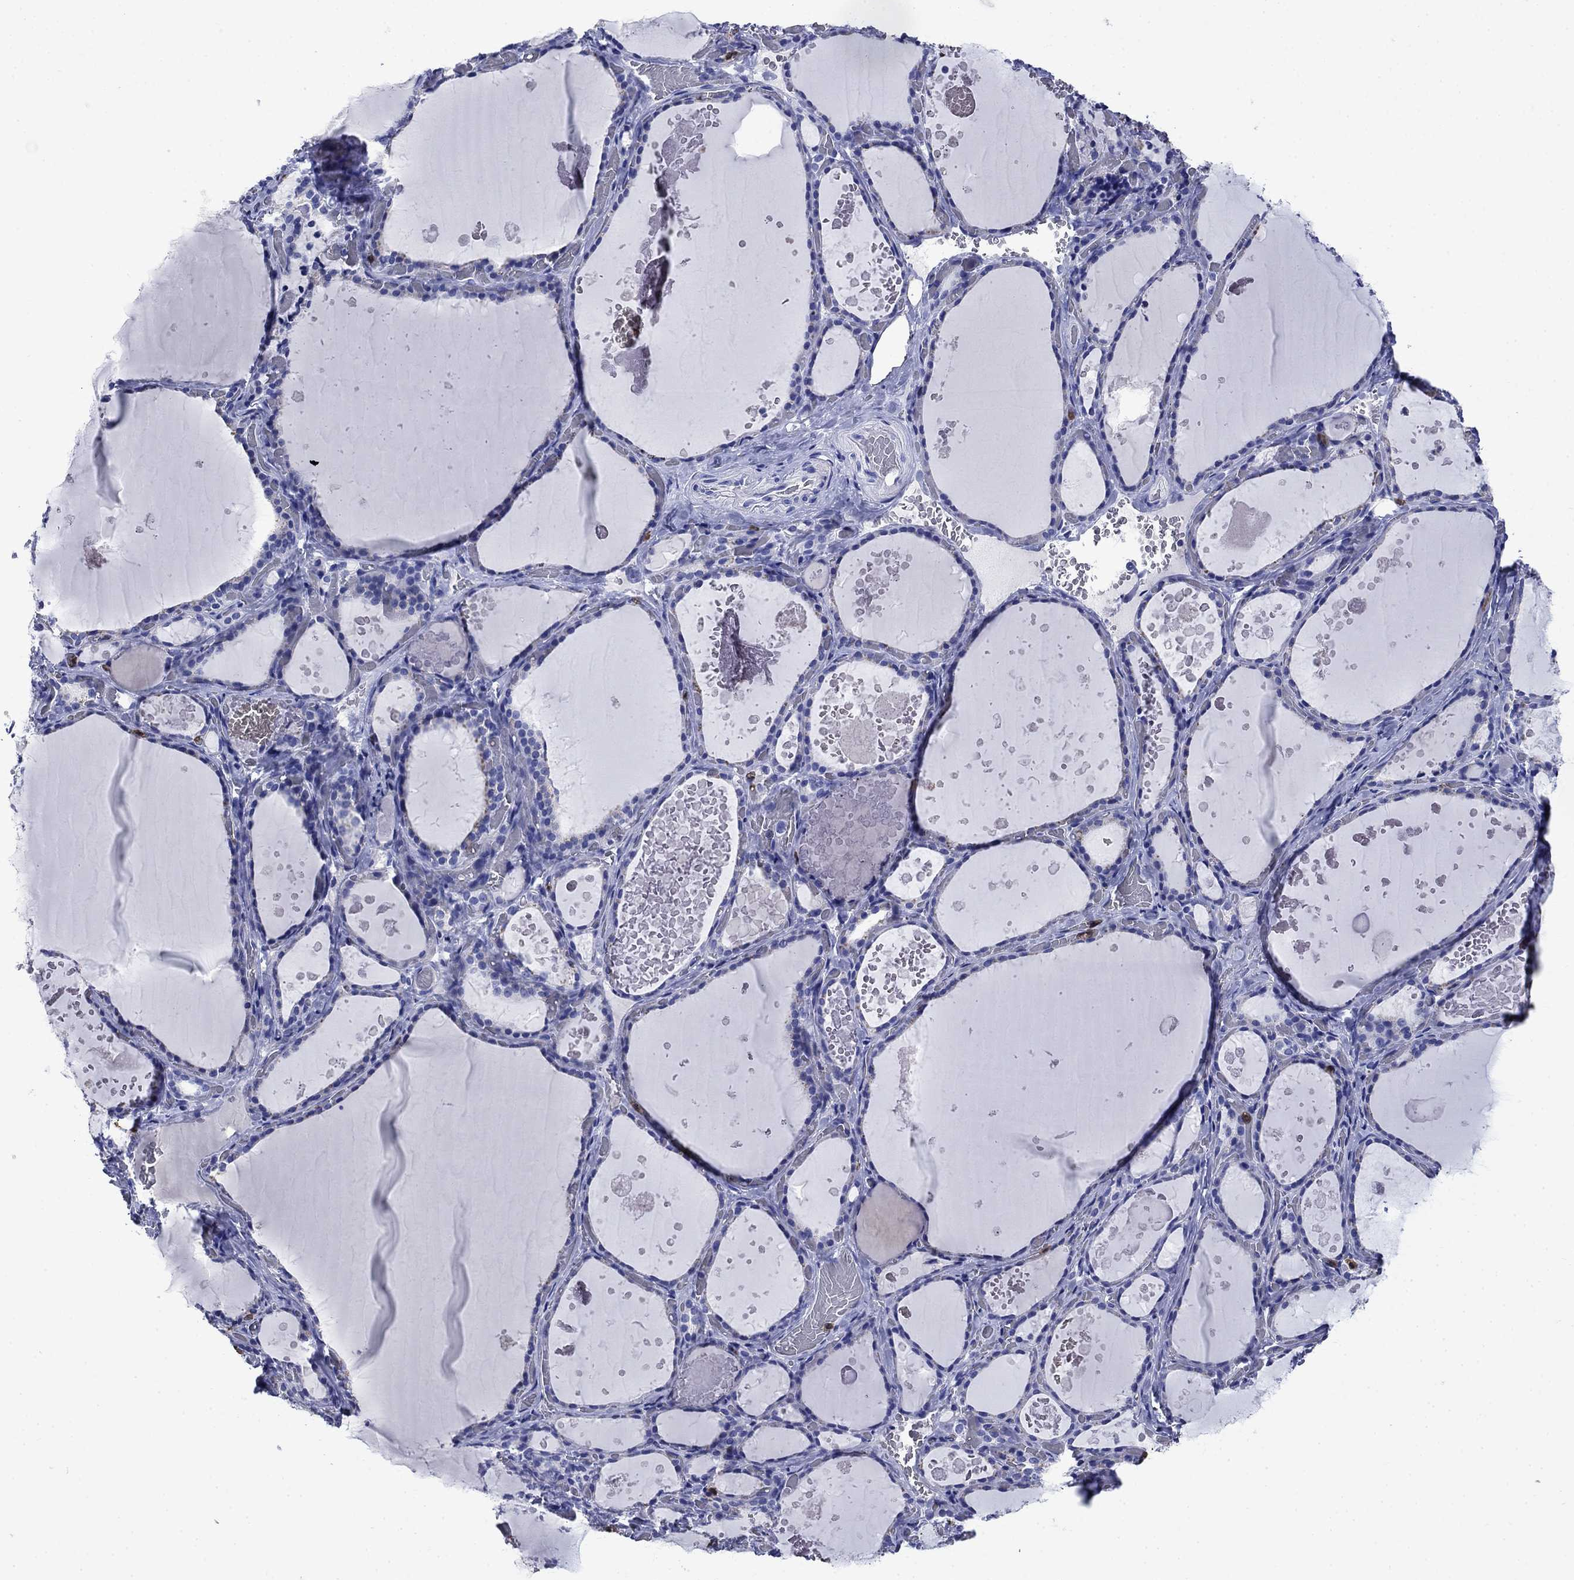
{"staining": {"intensity": "negative", "quantity": "none", "location": "none"}, "tissue": "thyroid gland", "cell_type": "Glandular cells", "image_type": "normal", "snomed": [{"axis": "morphology", "description": "Normal tissue, NOS"}, {"axis": "topography", "description": "Thyroid gland"}], "caption": "The micrograph displays no significant positivity in glandular cells of thyroid gland.", "gene": "TFR2", "patient": {"sex": "female", "age": 56}}